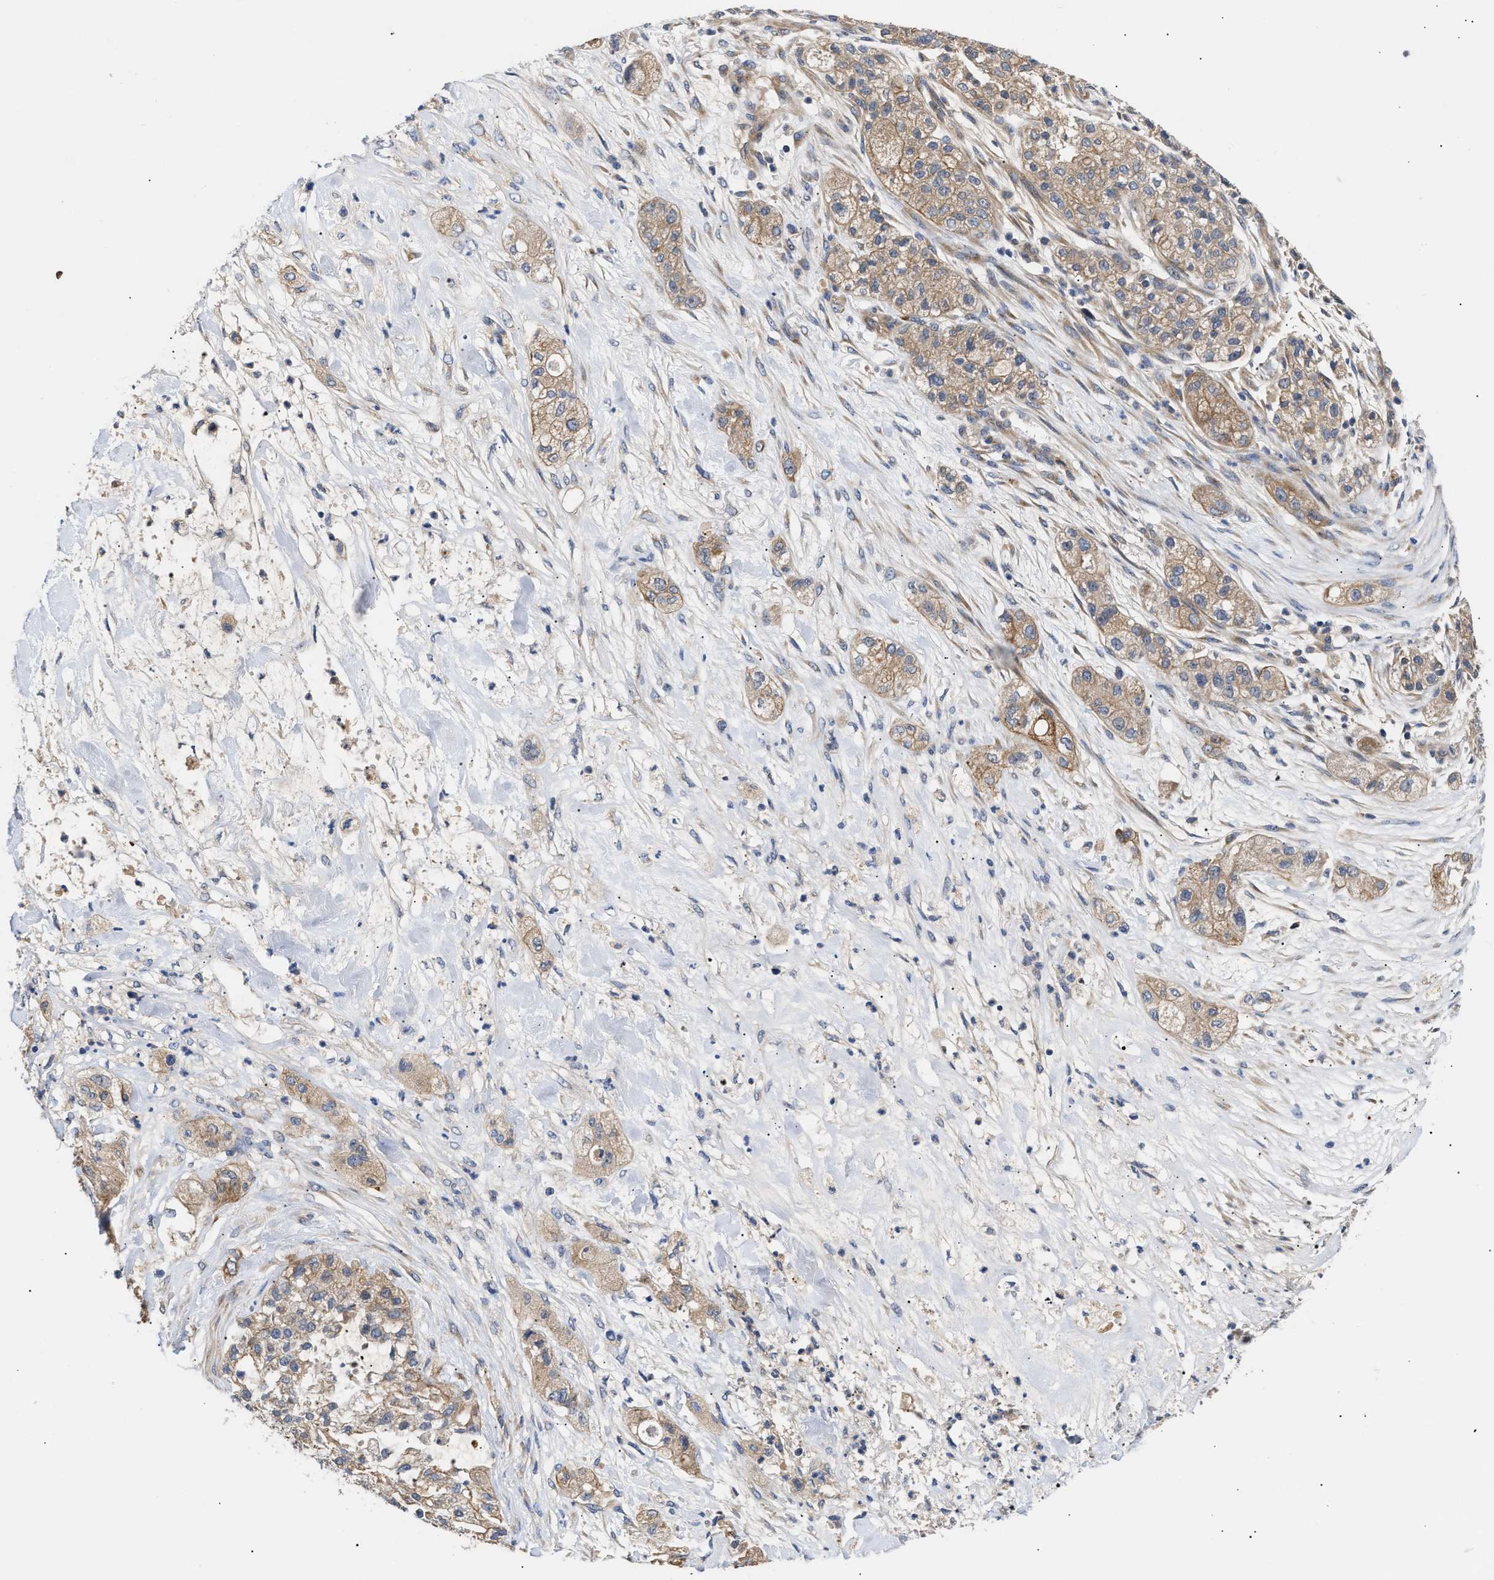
{"staining": {"intensity": "moderate", "quantity": "25%-75%", "location": "cytoplasmic/membranous"}, "tissue": "pancreatic cancer", "cell_type": "Tumor cells", "image_type": "cancer", "snomed": [{"axis": "morphology", "description": "Adenocarcinoma, NOS"}, {"axis": "topography", "description": "Pancreas"}], "caption": "There is medium levels of moderate cytoplasmic/membranous positivity in tumor cells of pancreatic adenocarcinoma, as demonstrated by immunohistochemical staining (brown color).", "gene": "CCDC146", "patient": {"sex": "female", "age": 78}}